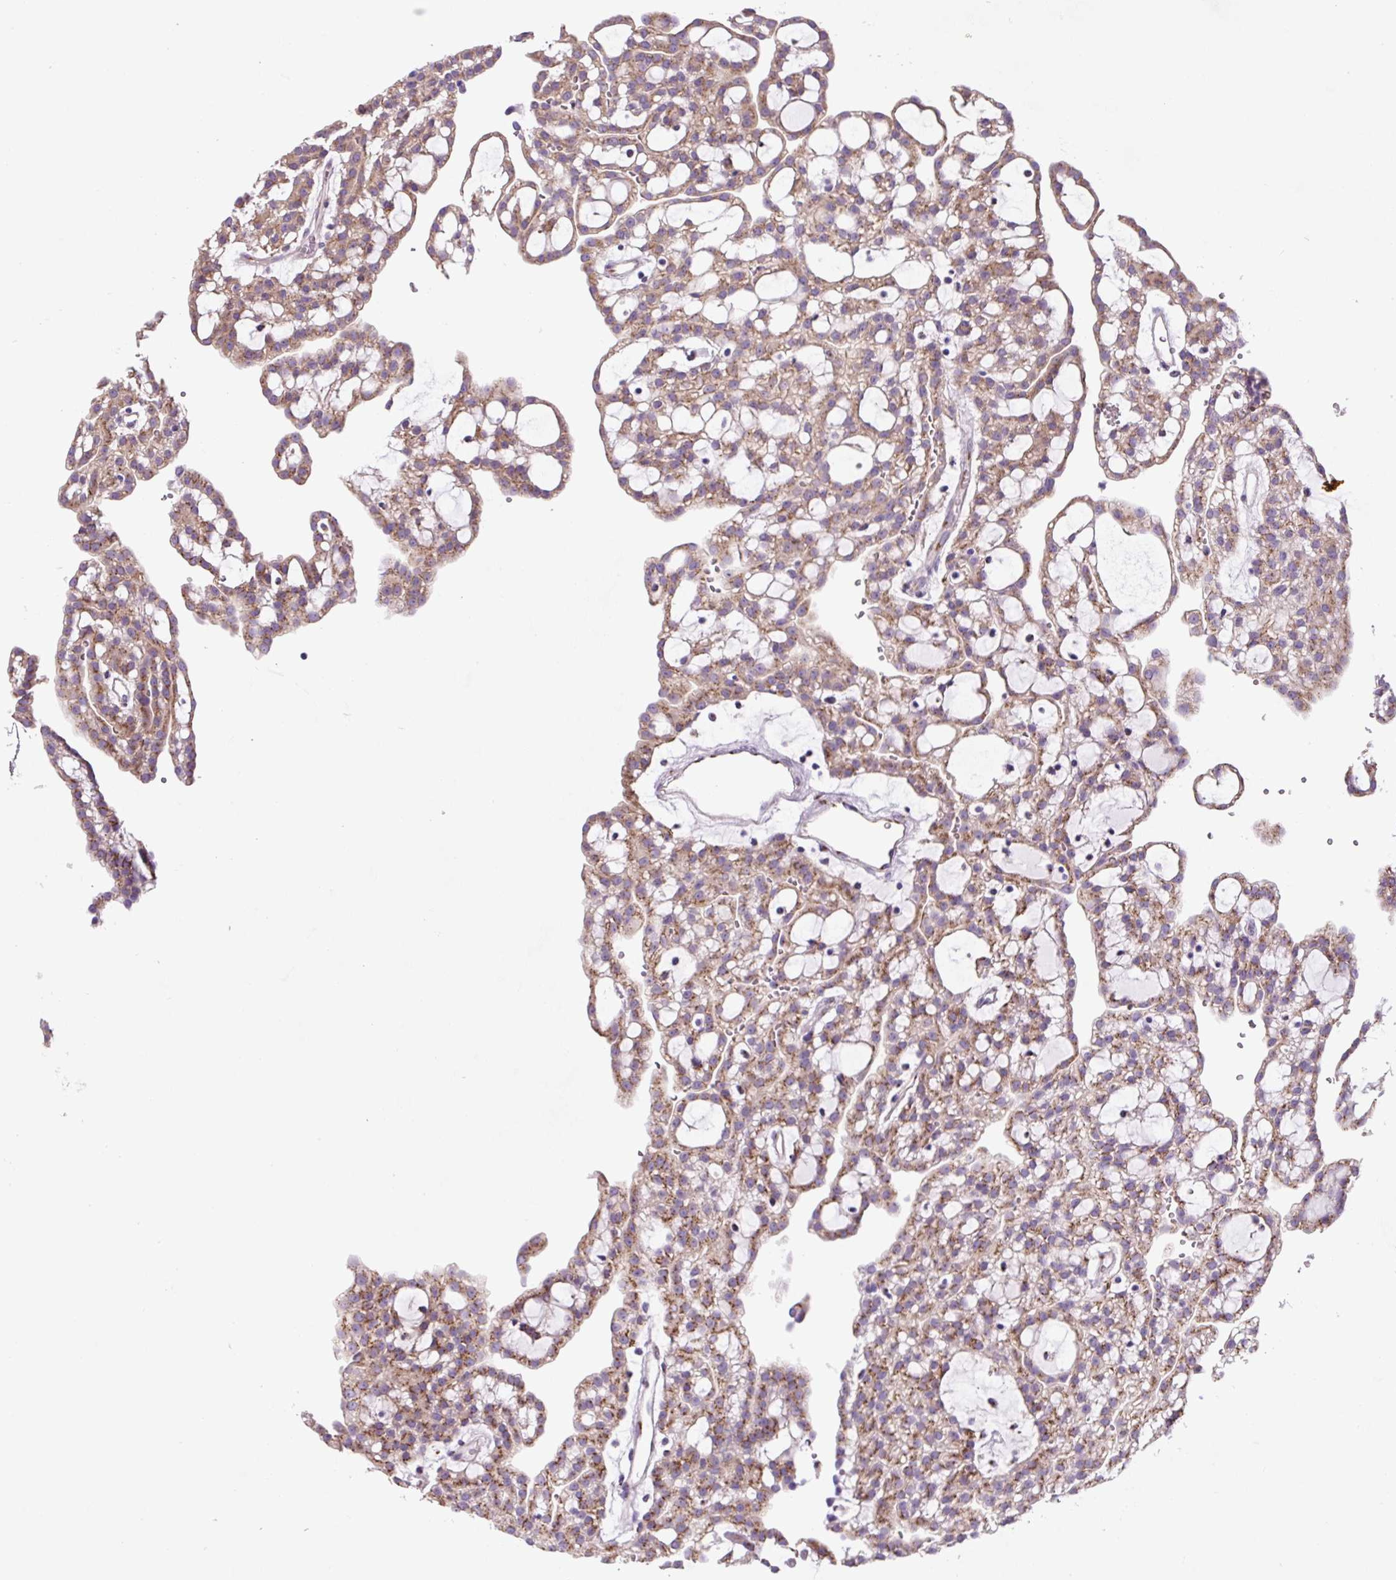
{"staining": {"intensity": "moderate", "quantity": ">75%", "location": "cytoplasmic/membranous"}, "tissue": "renal cancer", "cell_type": "Tumor cells", "image_type": "cancer", "snomed": [{"axis": "morphology", "description": "Adenocarcinoma, NOS"}, {"axis": "topography", "description": "Kidney"}], "caption": "Protein analysis of renal cancer (adenocarcinoma) tissue reveals moderate cytoplasmic/membranous positivity in about >75% of tumor cells. (DAB (3,3'-diaminobenzidine) IHC, brown staining for protein, blue staining for nuclei).", "gene": "GORASP1", "patient": {"sex": "male", "age": 63}}